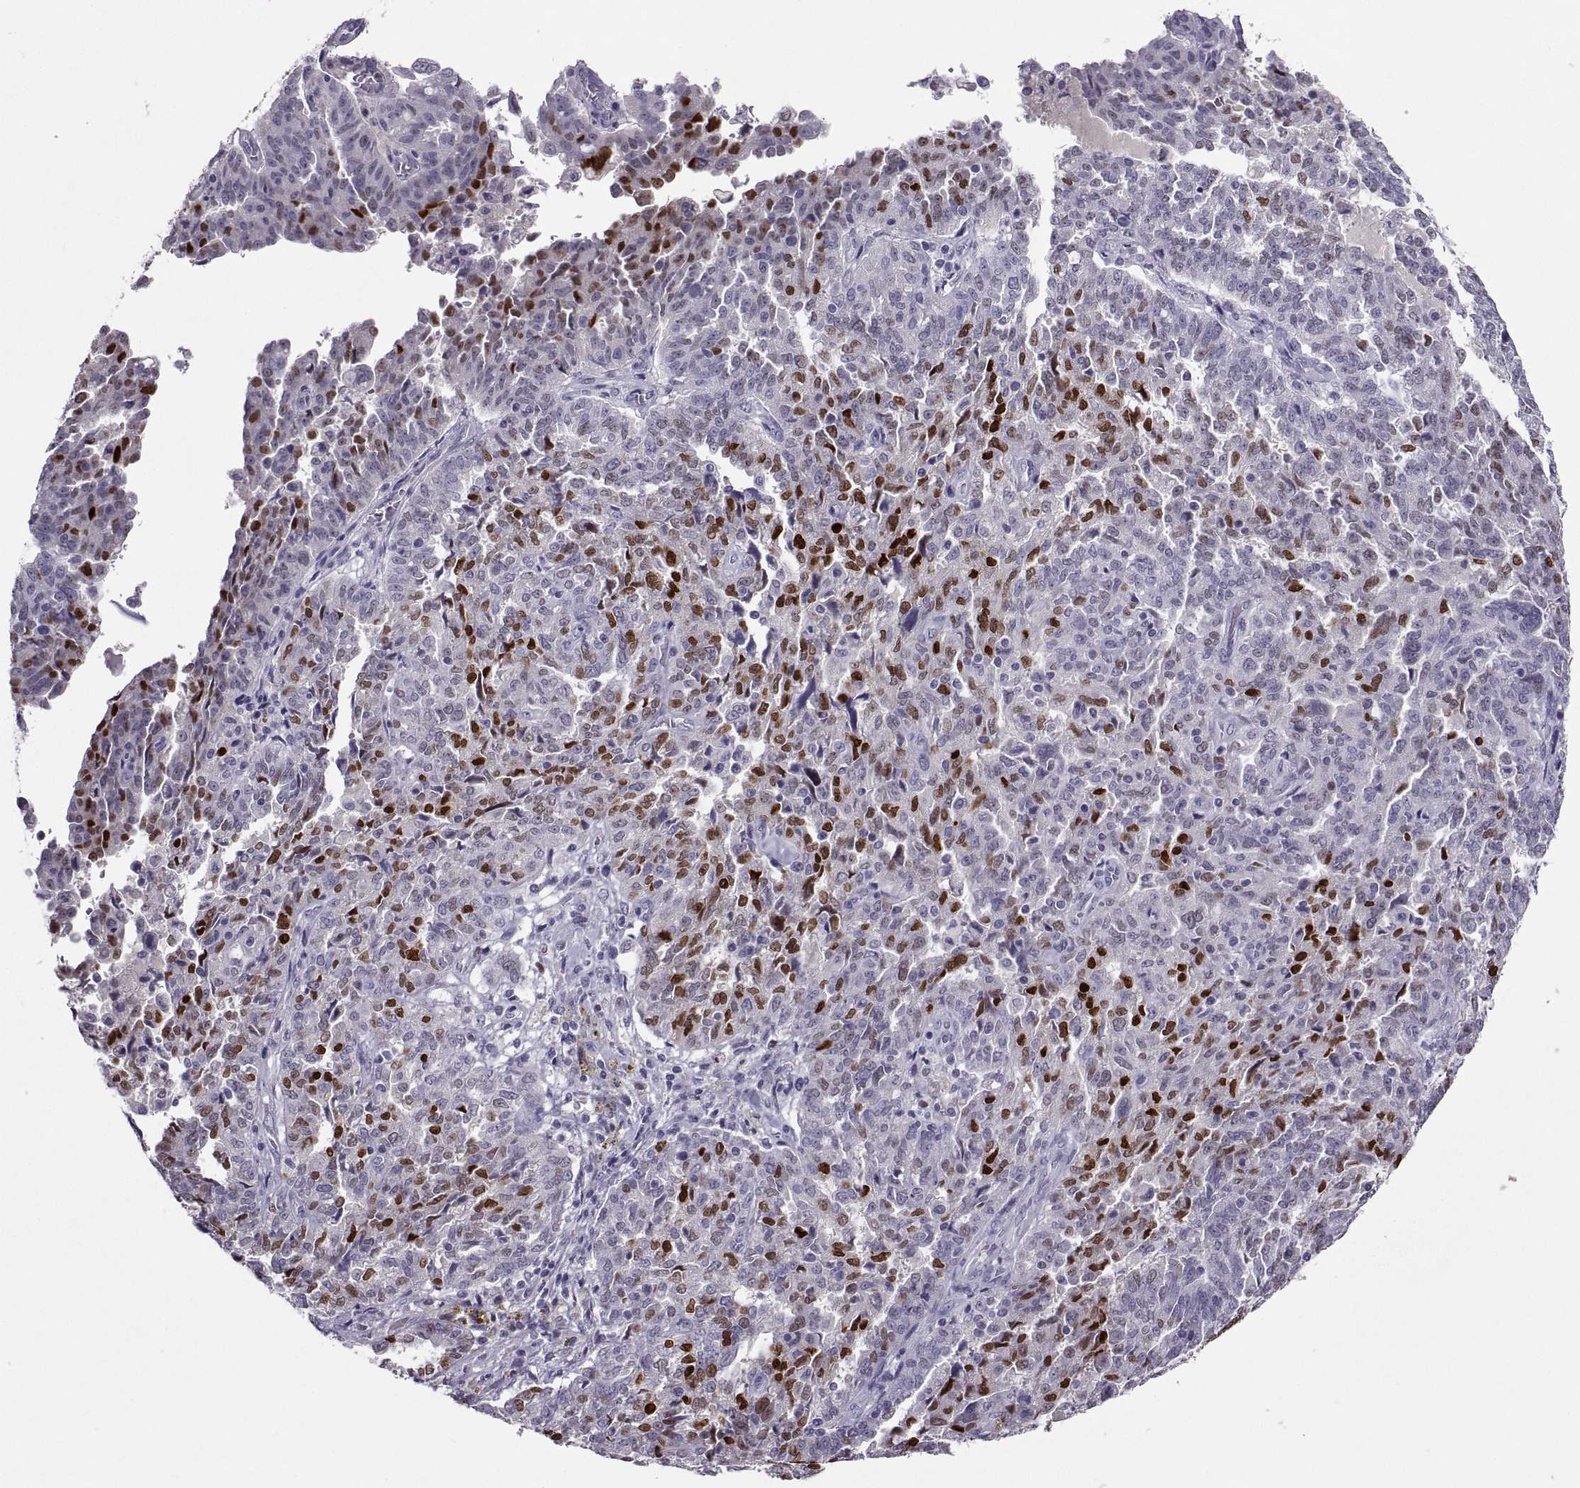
{"staining": {"intensity": "strong", "quantity": "25%-75%", "location": "nuclear"}, "tissue": "ovarian cancer", "cell_type": "Tumor cells", "image_type": "cancer", "snomed": [{"axis": "morphology", "description": "Cystadenocarcinoma, serous, NOS"}, {"axis": "topography", "description": "Ovary"}], "caption": "Immunohistochemistry (DAB (3,3'-diaminobenzidine)) staining of serous cystadenocarcinoma (ovarian) reveals strong nuclear protein staining in about 25%-75% of tumor cells. The staining is performed using DAB (3,3'-diaminobenzidine) brown chromogen to label protein expression. The nuclei are counter-stained blue using hematoxylin.", "gene": "SOX21", "patient": {"sex": "female", "age": 67}}